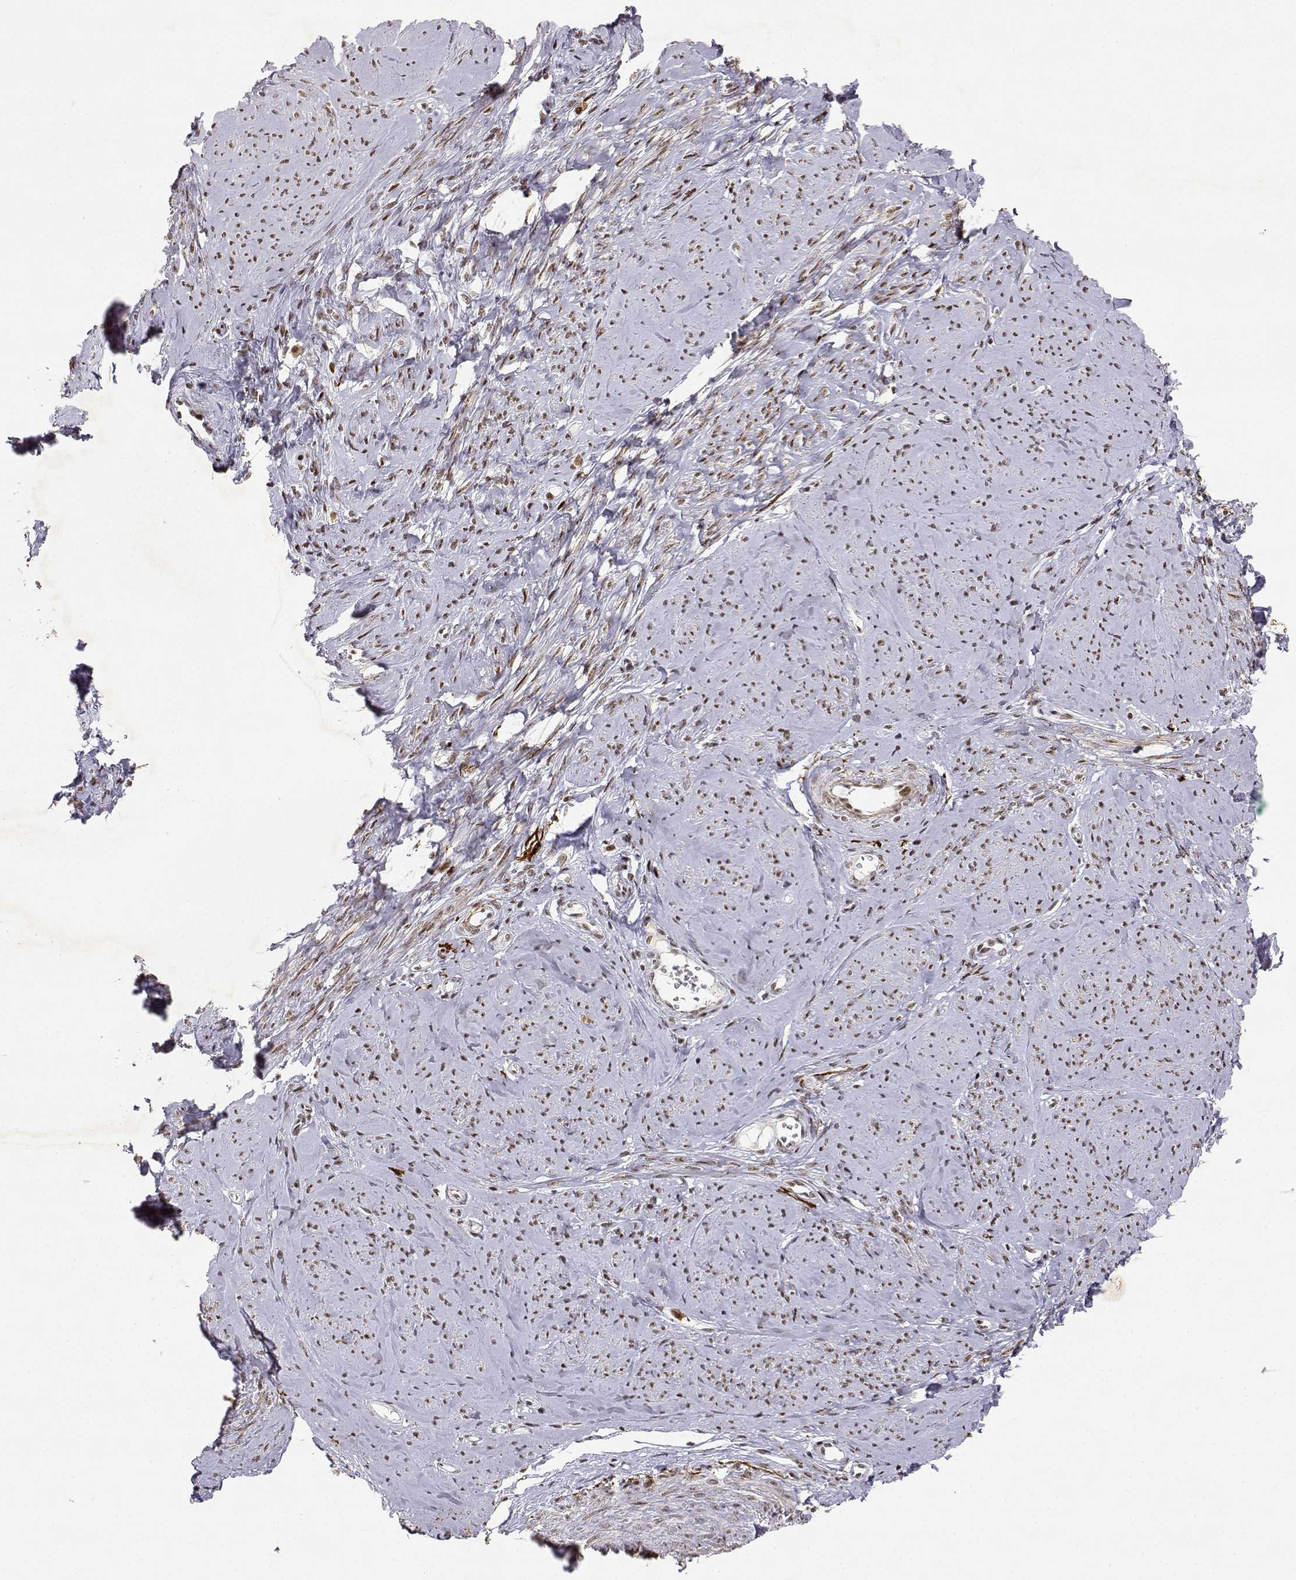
{"staining": {"intensity": "moderate", "quantity": ">75%", "location": "nuclear"}, "tissue": "smooth muscle", "cell_type": "Smooth muscle cells", "image_type": "normal", "snomed": [{"axis": "morphology", "description": "Normal tissue, NOS"}, {"axis": "topography", "description": "Smooth muscle"}], "caption": "About >75% of smooth muscle cells in normal smooth muscle exhibit moderate nuclear protein staining as visualized by brown immunohistochemical staining.", "gene": "RSF1", "patient": {"sex": "female", "age": 48}}